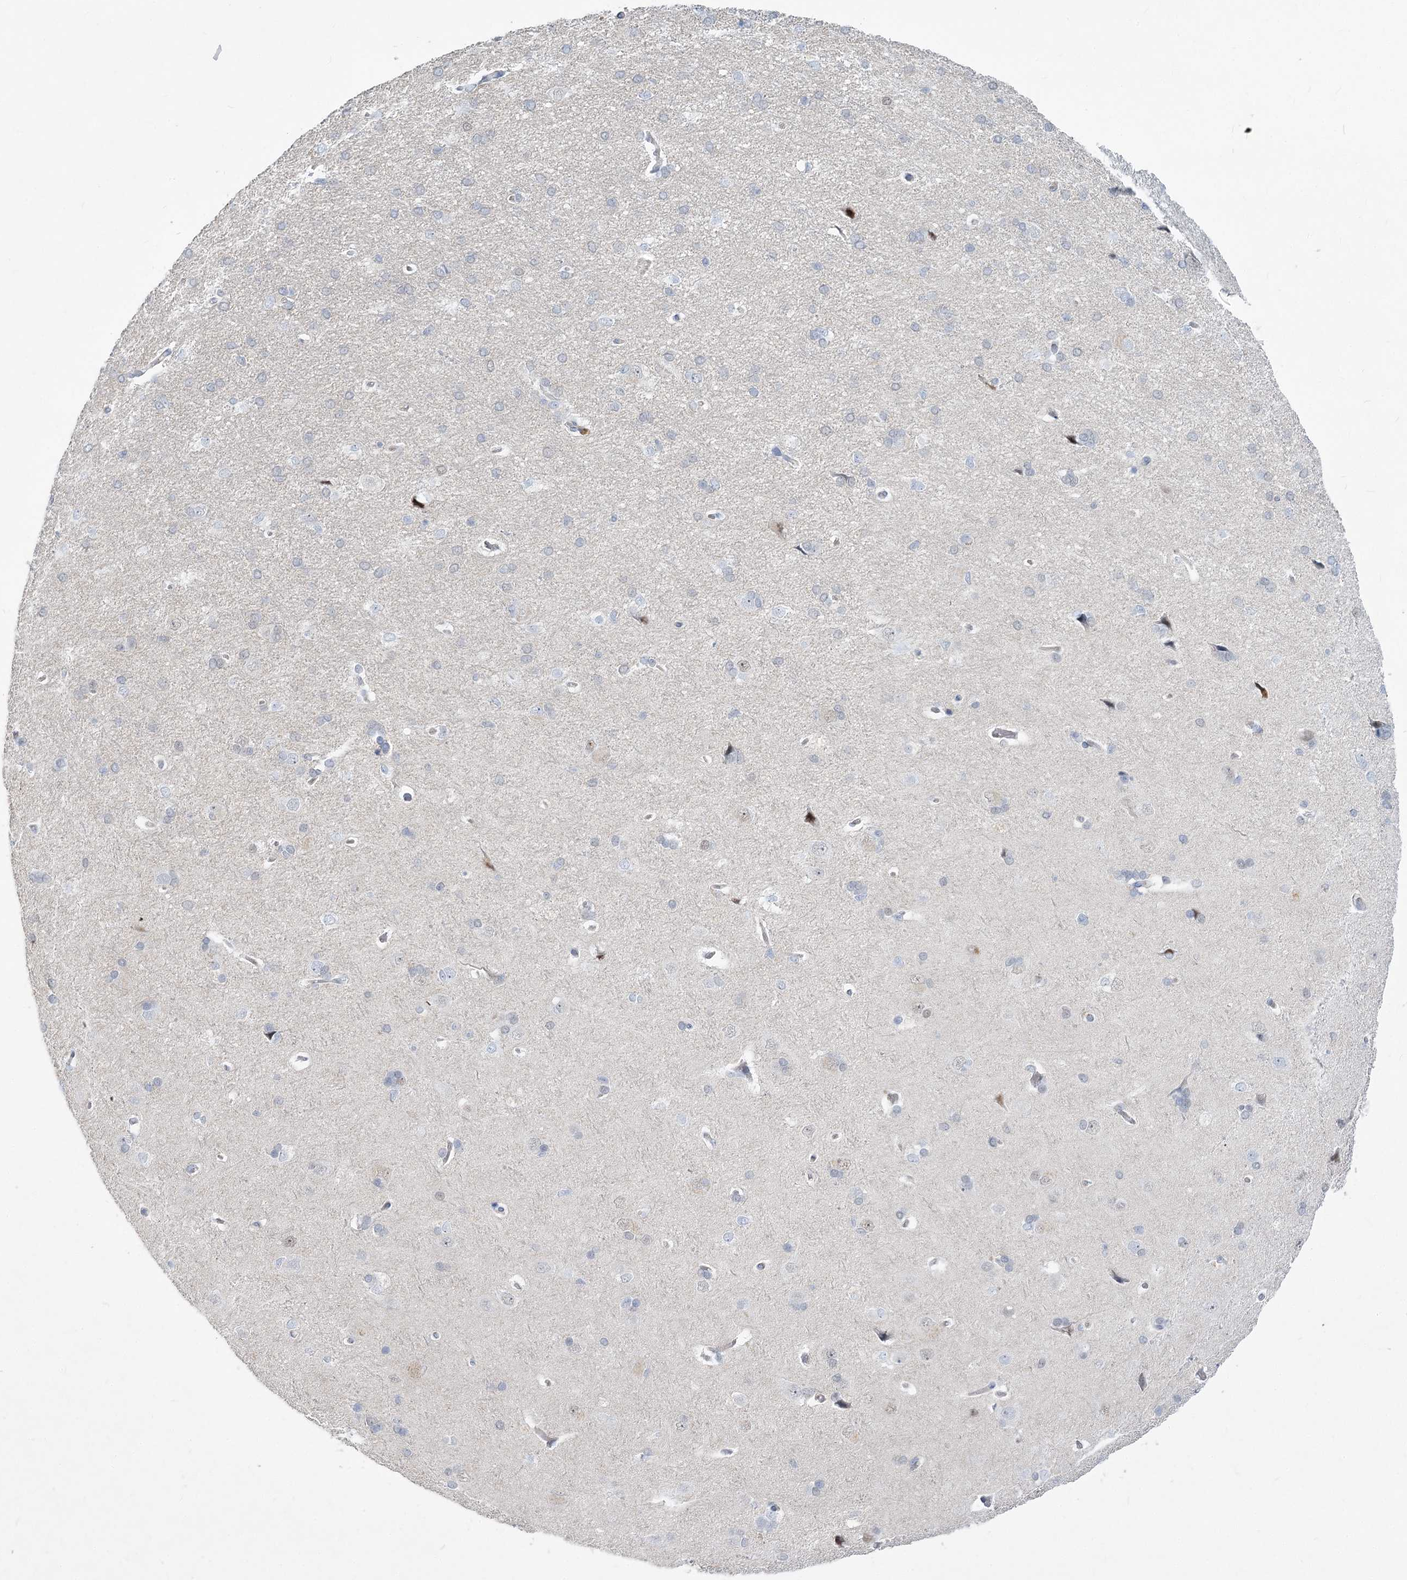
{"staining": {"intensity": "negative", "quantity": "none", "location": "none"}, "tissue": "cerebral cortex", "cell_type": "Endothelial cells", "image_type": "normal", "snomed": [{"axis": "morphology", "description": "Normal tissue, NOS"}, {"axis": "topography", "description": "Cerebral cortex"}], "caption": "A micrograph of cerebral cortex stained for a protein demonstrates no brown staining in endothelial cells. (DAB (3,3'-diaminobenzidine) immunohistochemistry visualized using brightfield microscopy, high magnification).", "gene": "ARSI", "patient": {"sex": "male", "age": 62}}